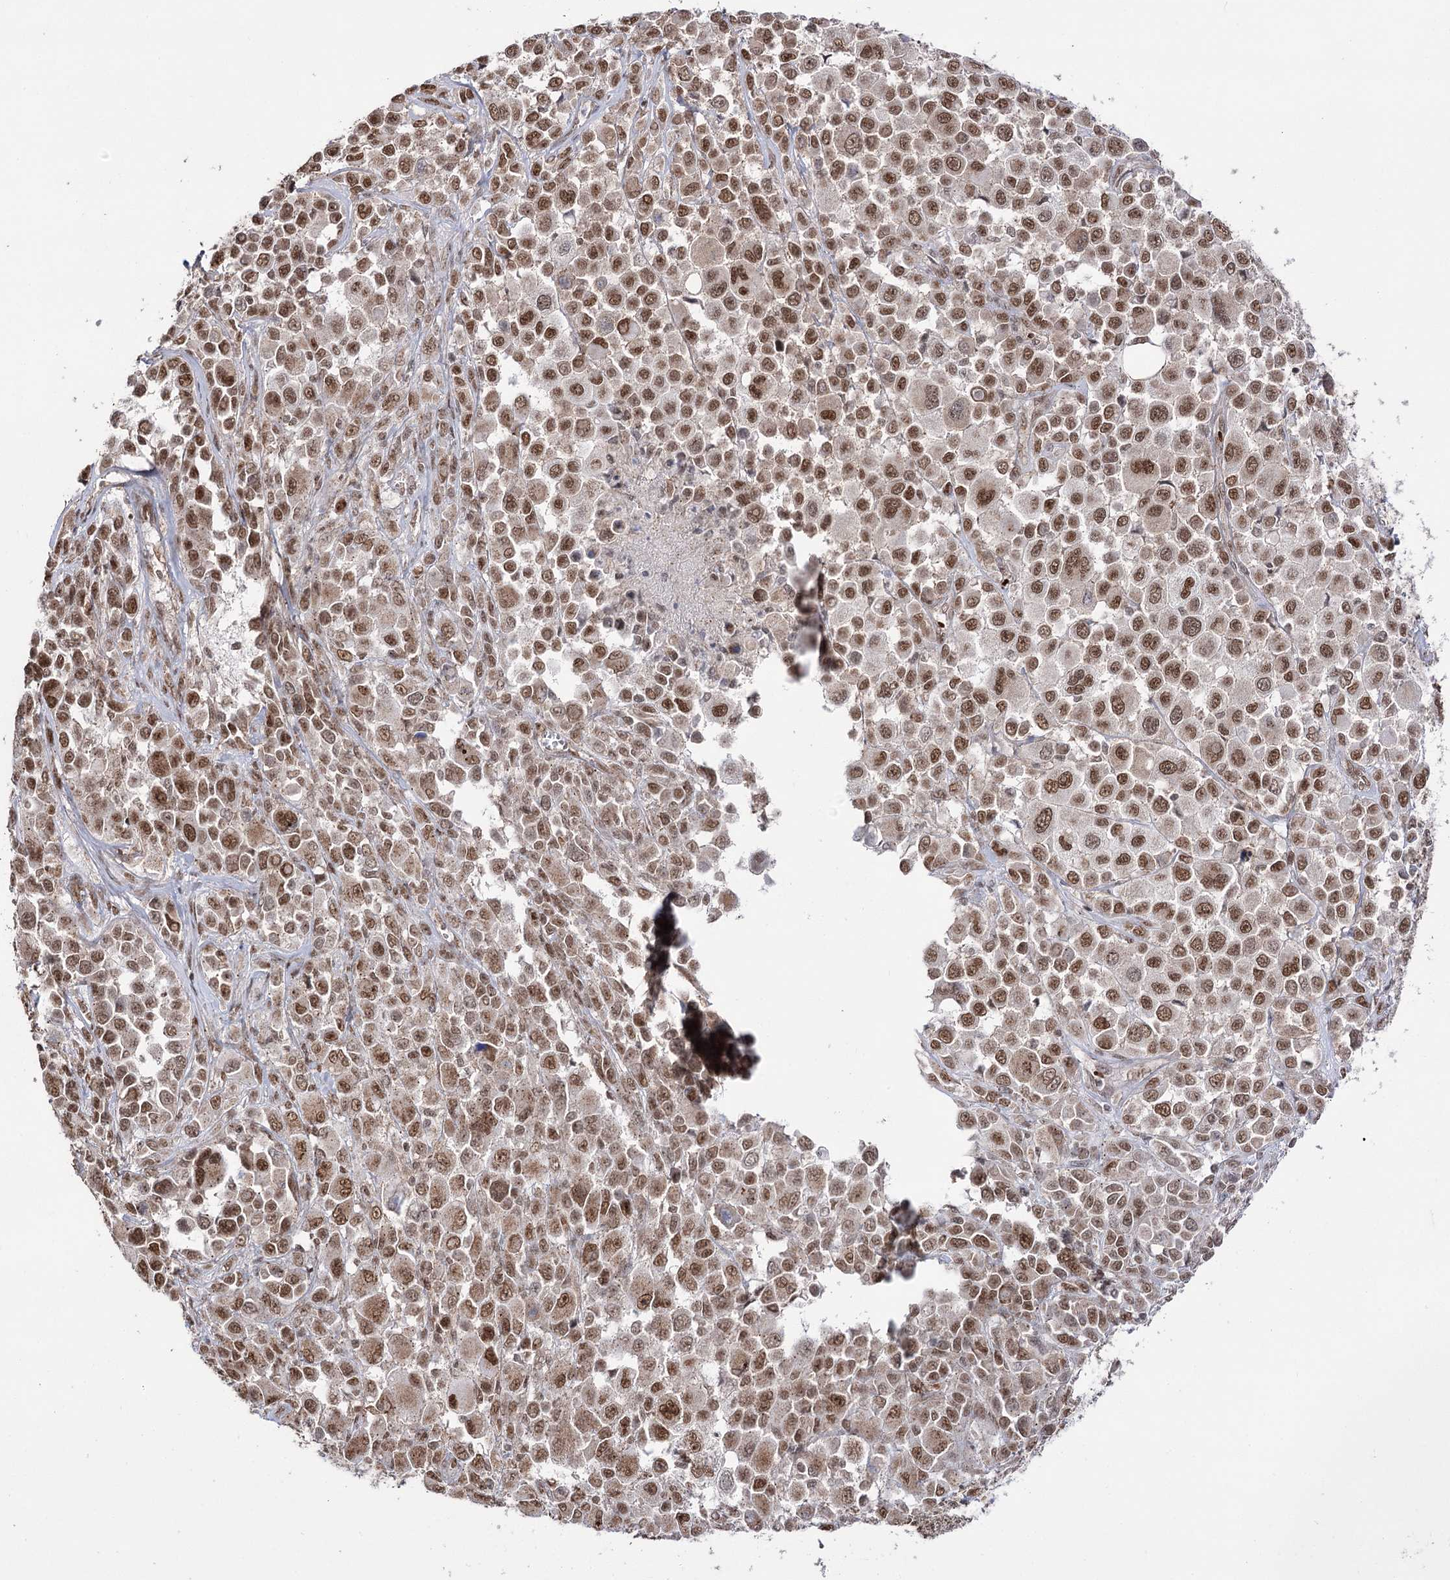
{"staining": {"intensity": "moderate", "quantity": ">75%", "location": "nuclear"}, "tissue": "melanoma", "cell_type": "Tumor cells", "image_type": "cancer", "snomed": [{"axis": "morphology", "description": "Malignant melanoma, NOS"}, {"axis": "topography", "description": "Skin of trunk"}], "caption": "The photomicrograph reveals staining of melanoma, revealing moderate nuclear protein positivity (brown color) within tumor cells.", "gene": "VGLL4", "patient": {"sex": "male", "age": 71}}